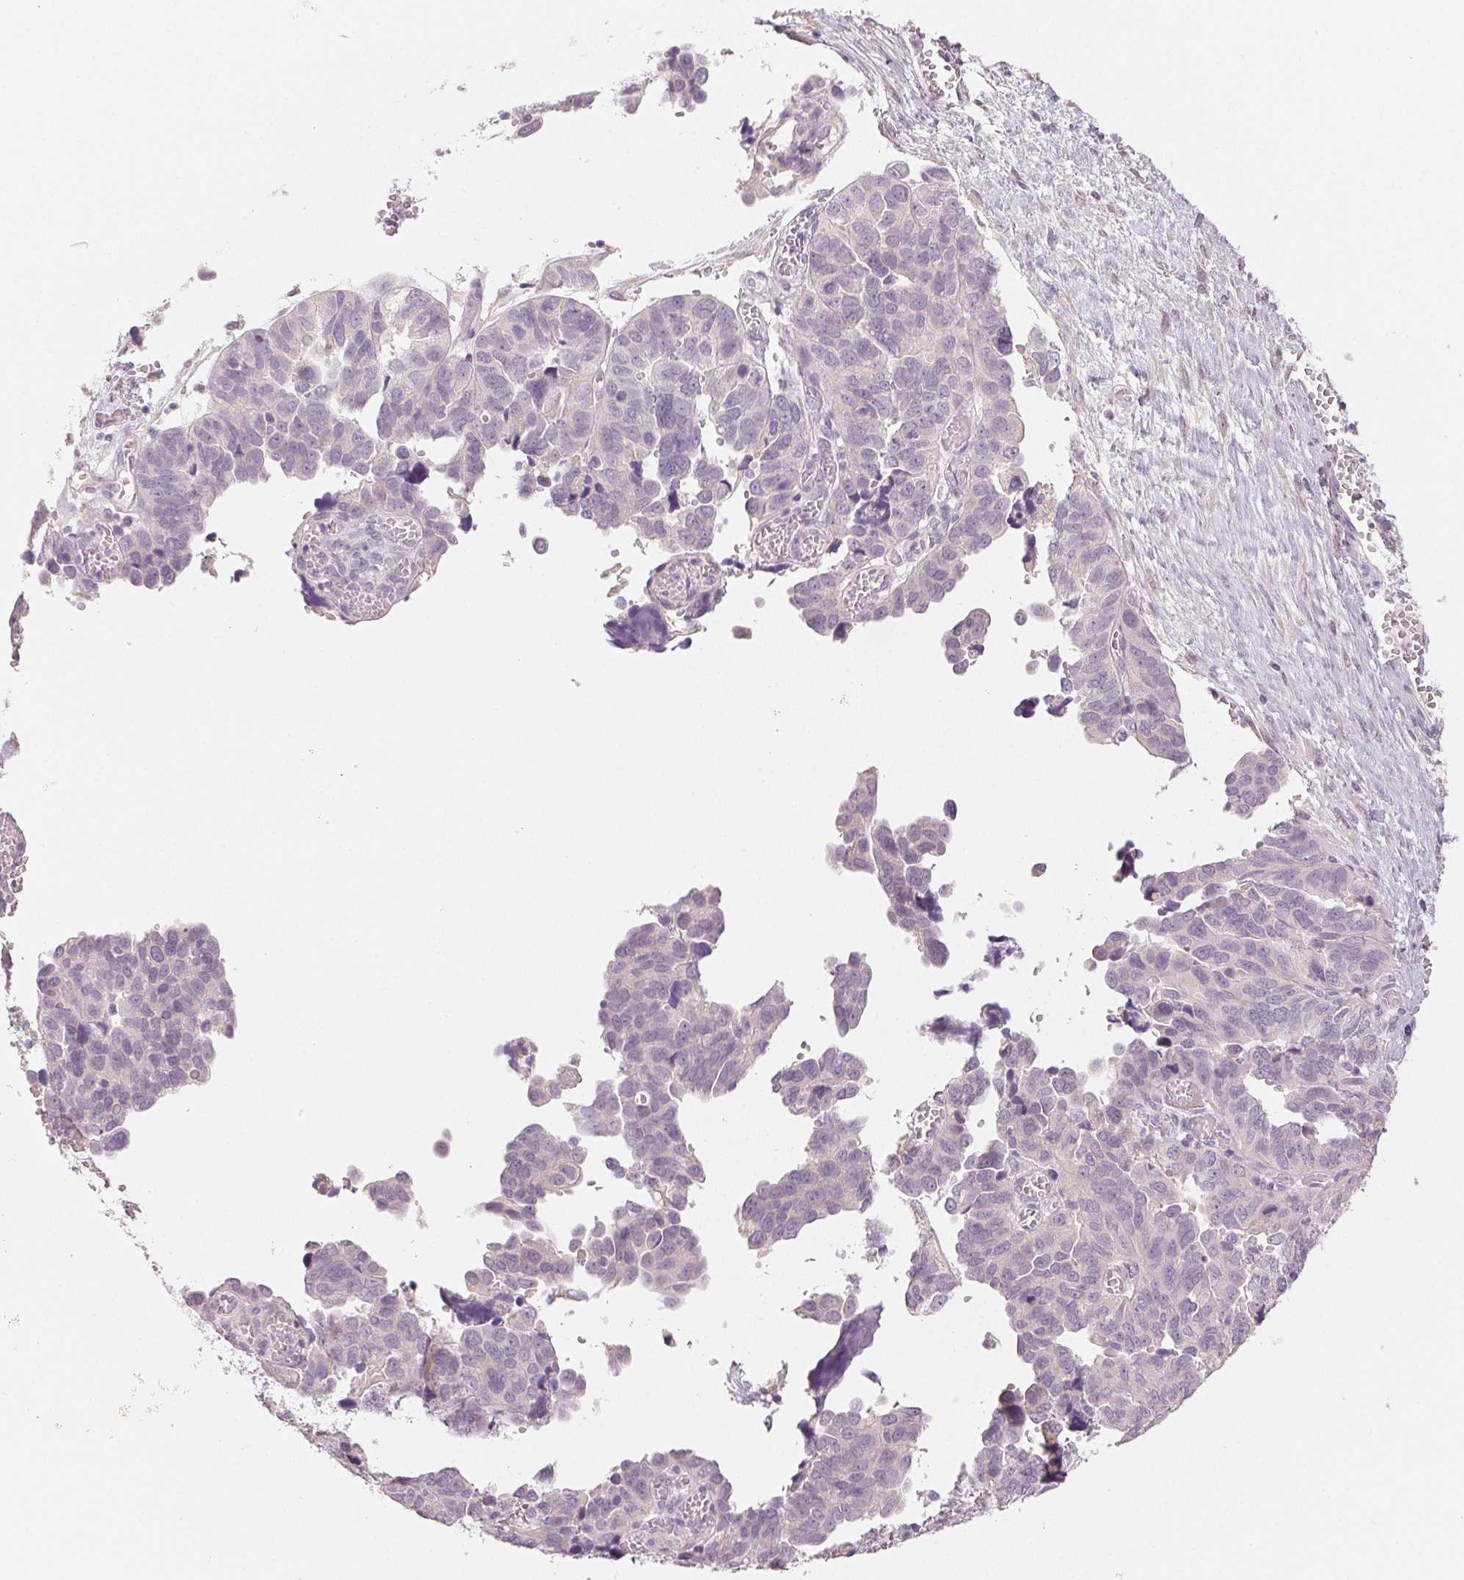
{"staining": {"intensity": "negative", "quantity": "none", "location": "none"}, "tissue": "ovarian cancer", "cell_type": "Tumor cells", "image_type": "cancer", "snomed": [{"axis": "morphology", "description": "Cystadenocarcinoma, serous, NOS"}, {"axis": "topography", "description": "Ovary"}], "caption": "Ovarian cancer stained for a protein using IHC demonstrates no staining tumor cells.", "gene": "MAP1LC3A", "patient": {"sex": "female", "age": 64}}